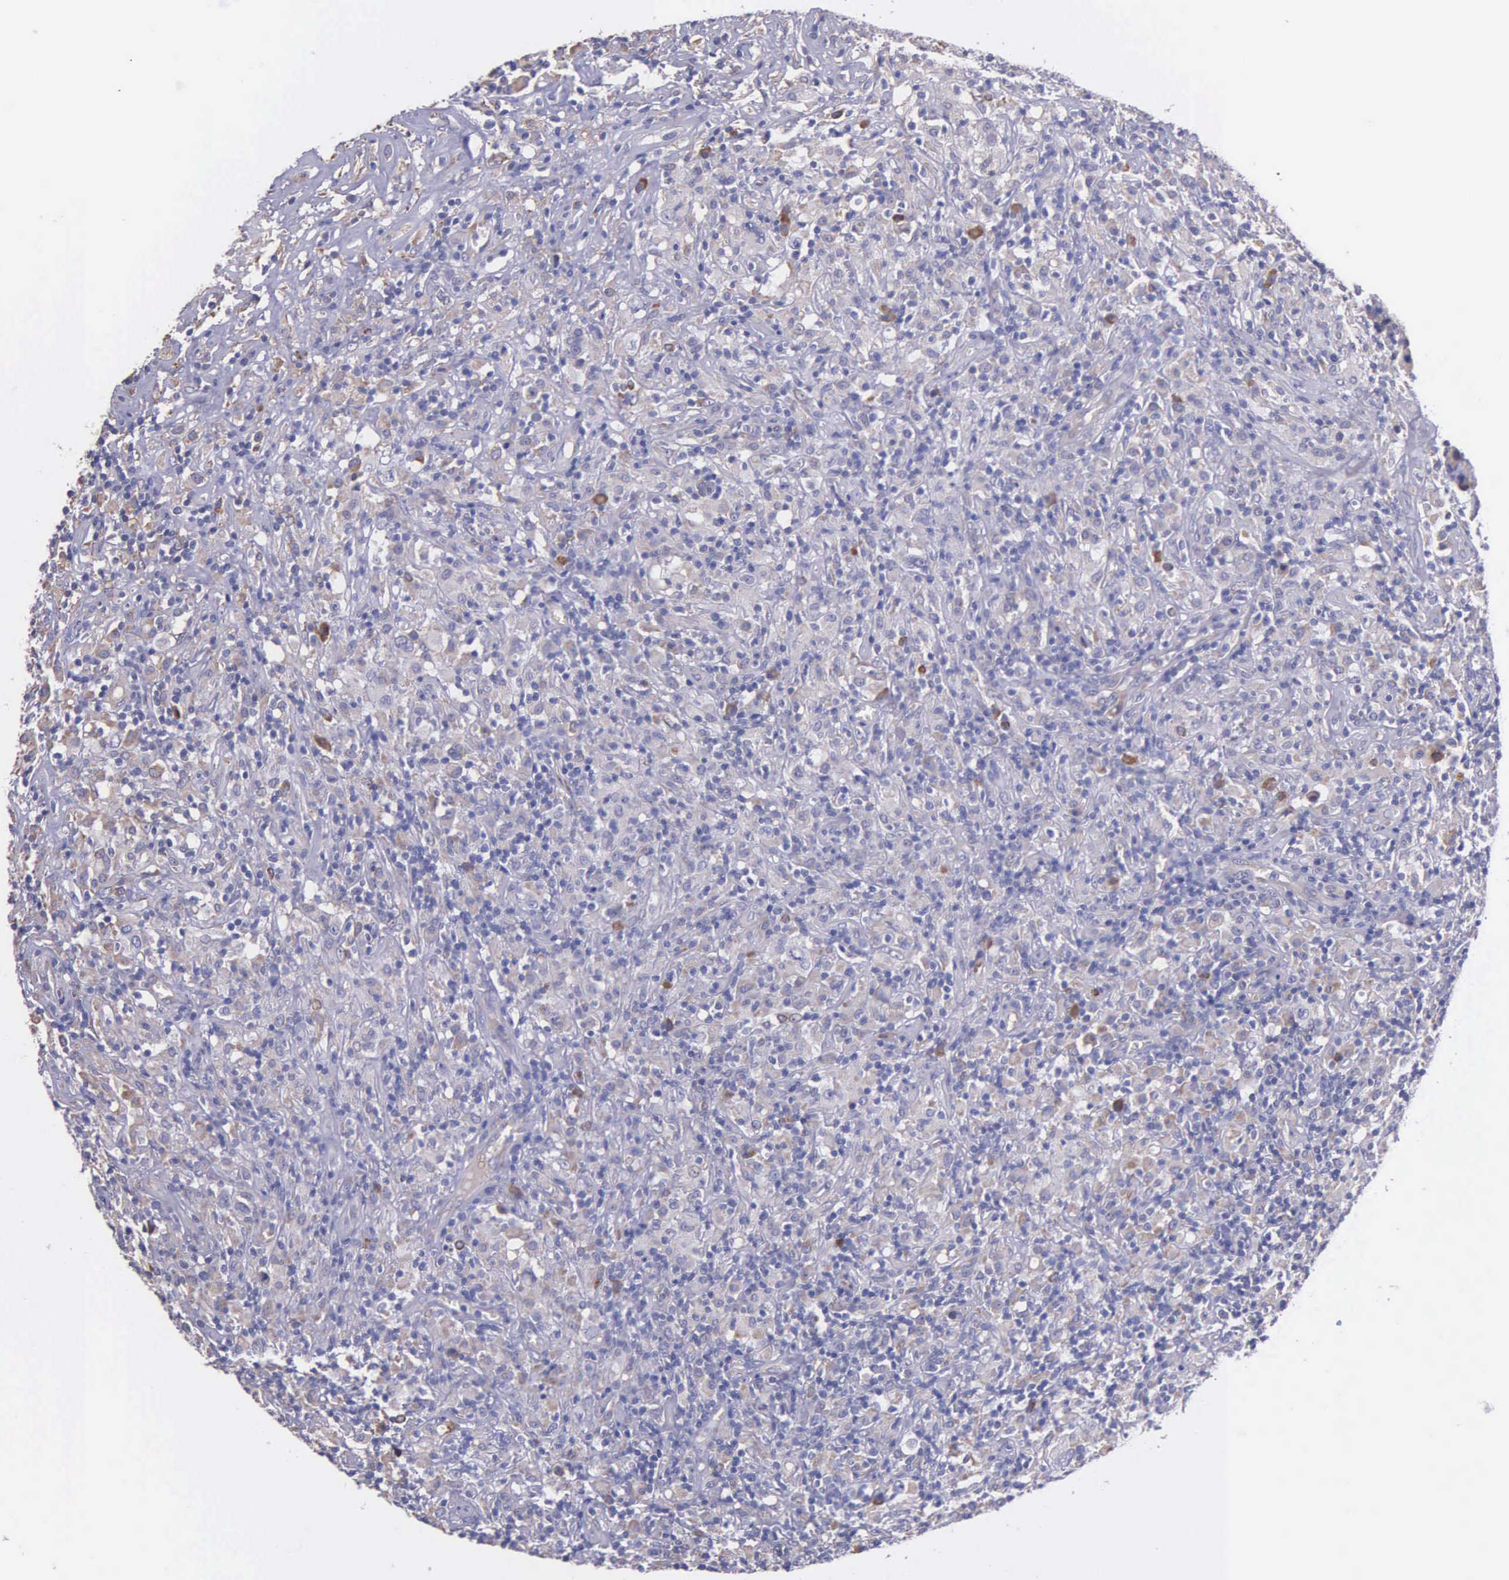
{"staining": {"intensity": "negative", "quantity": "none", "location": "none"}, "tissue": "lymphoma", "cell_type": "Tumor cells", "image_type": "cancer", "snomed": [{"axis": "morphology", "description": "Hodgkin's disease, NOS"}, {"axis": "topography", "description": "Lymph node"}], "caption": "This micrograph is of lymphoma stained with immunohistochemistry to label a protein in brown with the nuclei are counter-stained blue. There is no expression in tumor cells.", "gene": "ZC3H12B", "patient": {"sex": "male", "age": 46}}